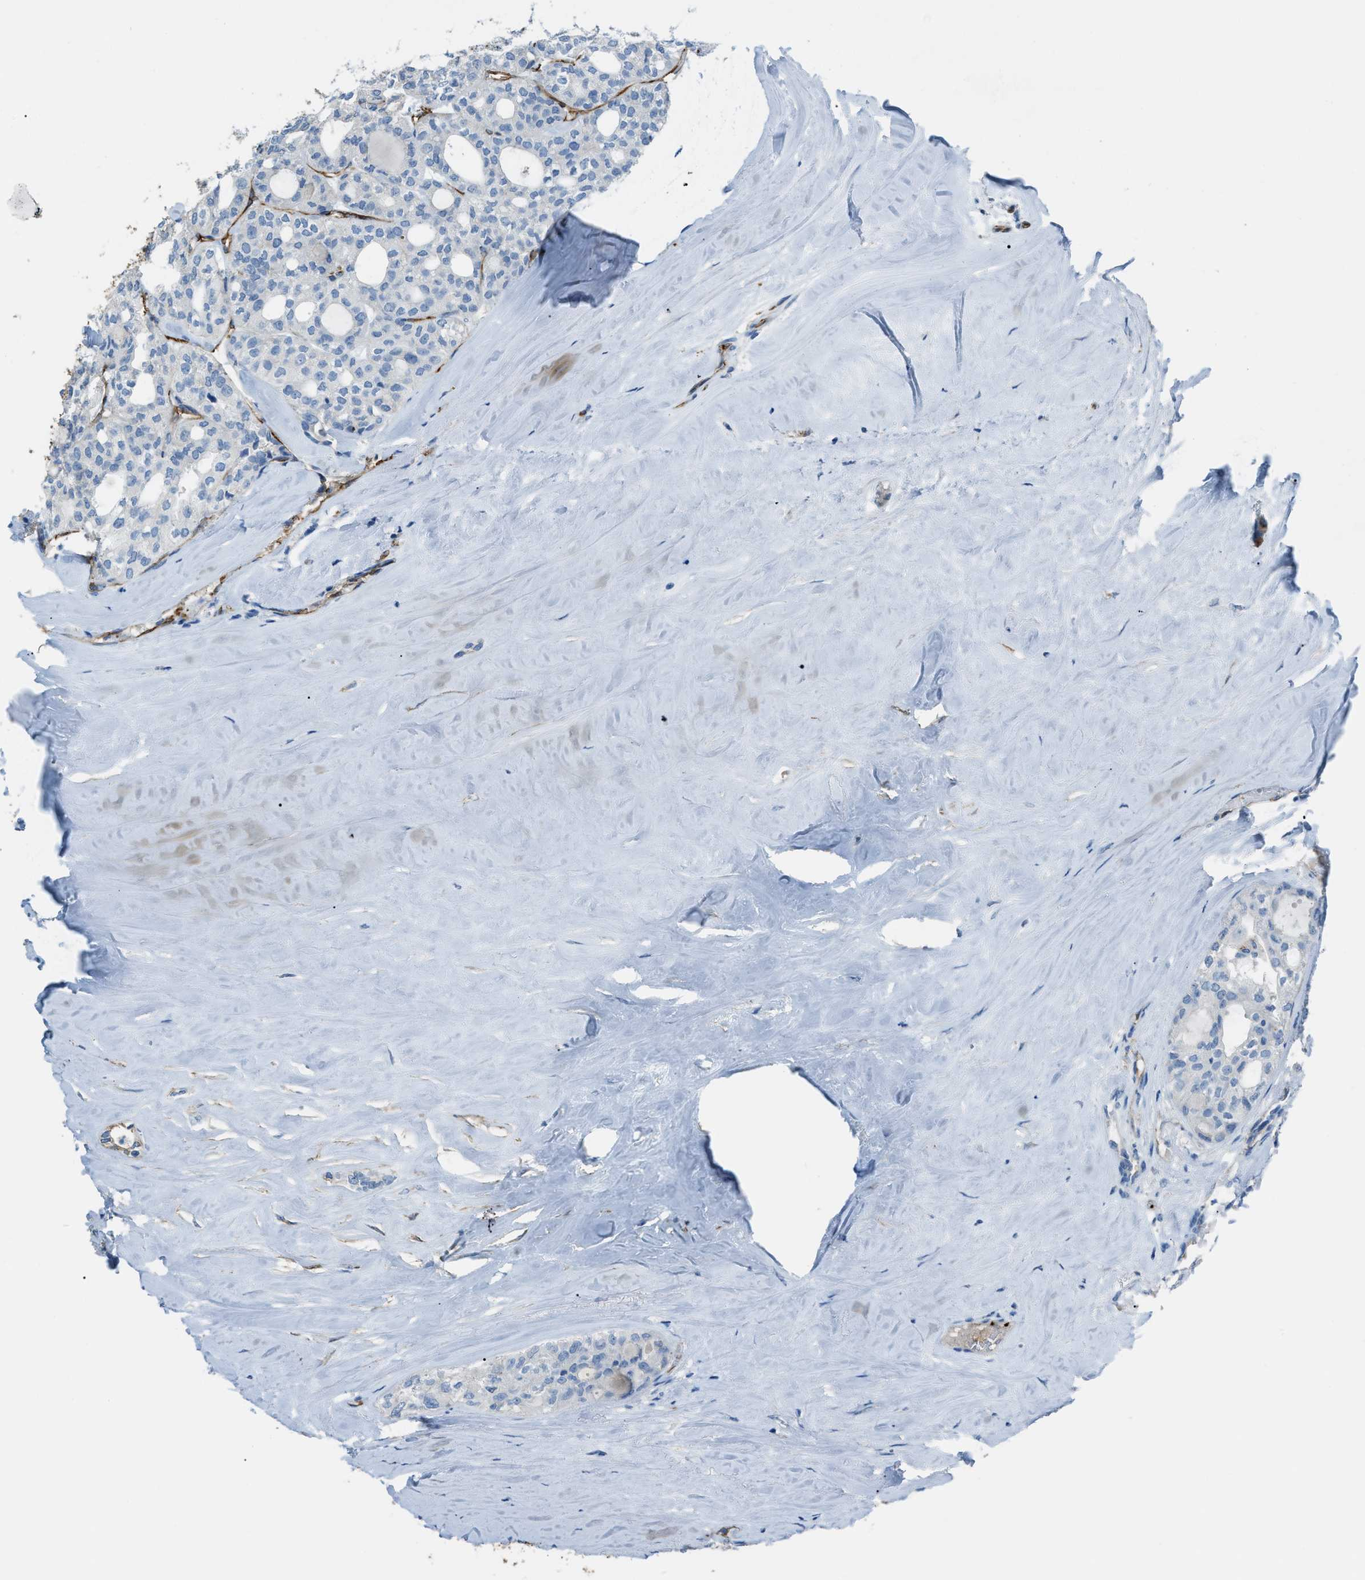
{"staining": {"intensity": "moderate", "quantity": "<25%", "location": "cytoplasmic/membranous"}, "tissue": "thyroid cancer", "cell_type": "Tumor cells", "image_type": "cancer", "snomed": [{"axis": "morphology", "description": "Follicular adenoma carcinoma, NOS"}, {"axis": "topography", "description": "Thyroid gland"}], "caption": "This is a histology image of IHC staining of follicular adenoma carcinoma (thyroid), which shows moderate expression in the cytoplasmic/membranous of tumor cells.", "gene": "SLC22A15", "patient": {"sex": "male", "age": 75}}